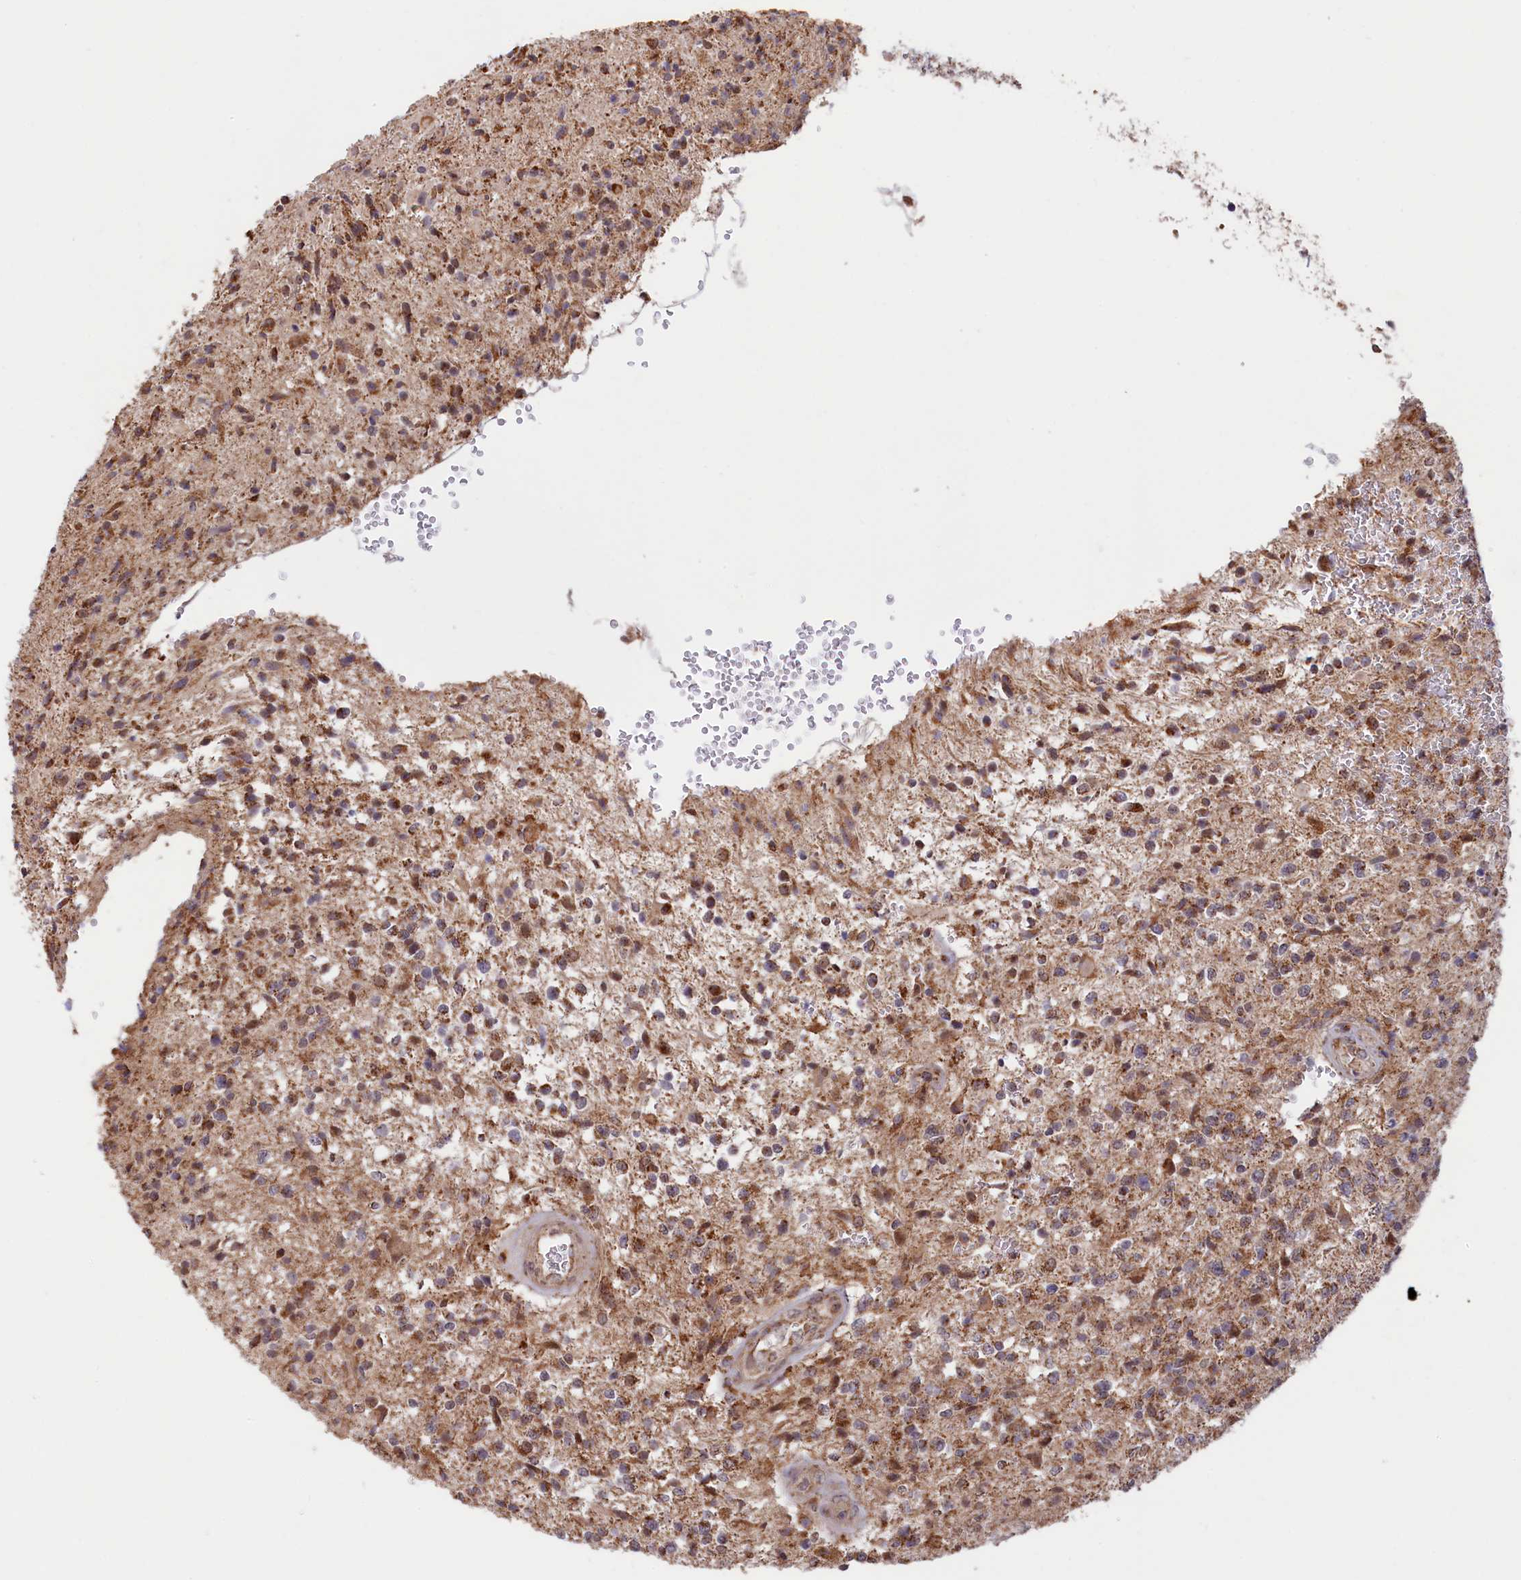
{"staining": {"intensity": "moderate", "quantity": ">75%", "location": "cytoplasmic/membranous"}, "tissue": "glioma", "cell_type": "Tumor cells", "image_type": "cancer", "snomed": [{"axis": "morphology", "description": "Glioma, malignant, High grade"}, {"axis": "topography", "description": "Brain"}], "caption": "About >75% of tumor cells in high-grade glioma (malignant) display moderate cytoplasmic/membranous protein staining as visualized by brown immunohistochemical staining.", "gene": "DUS3L", "patient": {"sex": "male", "age": 56}}